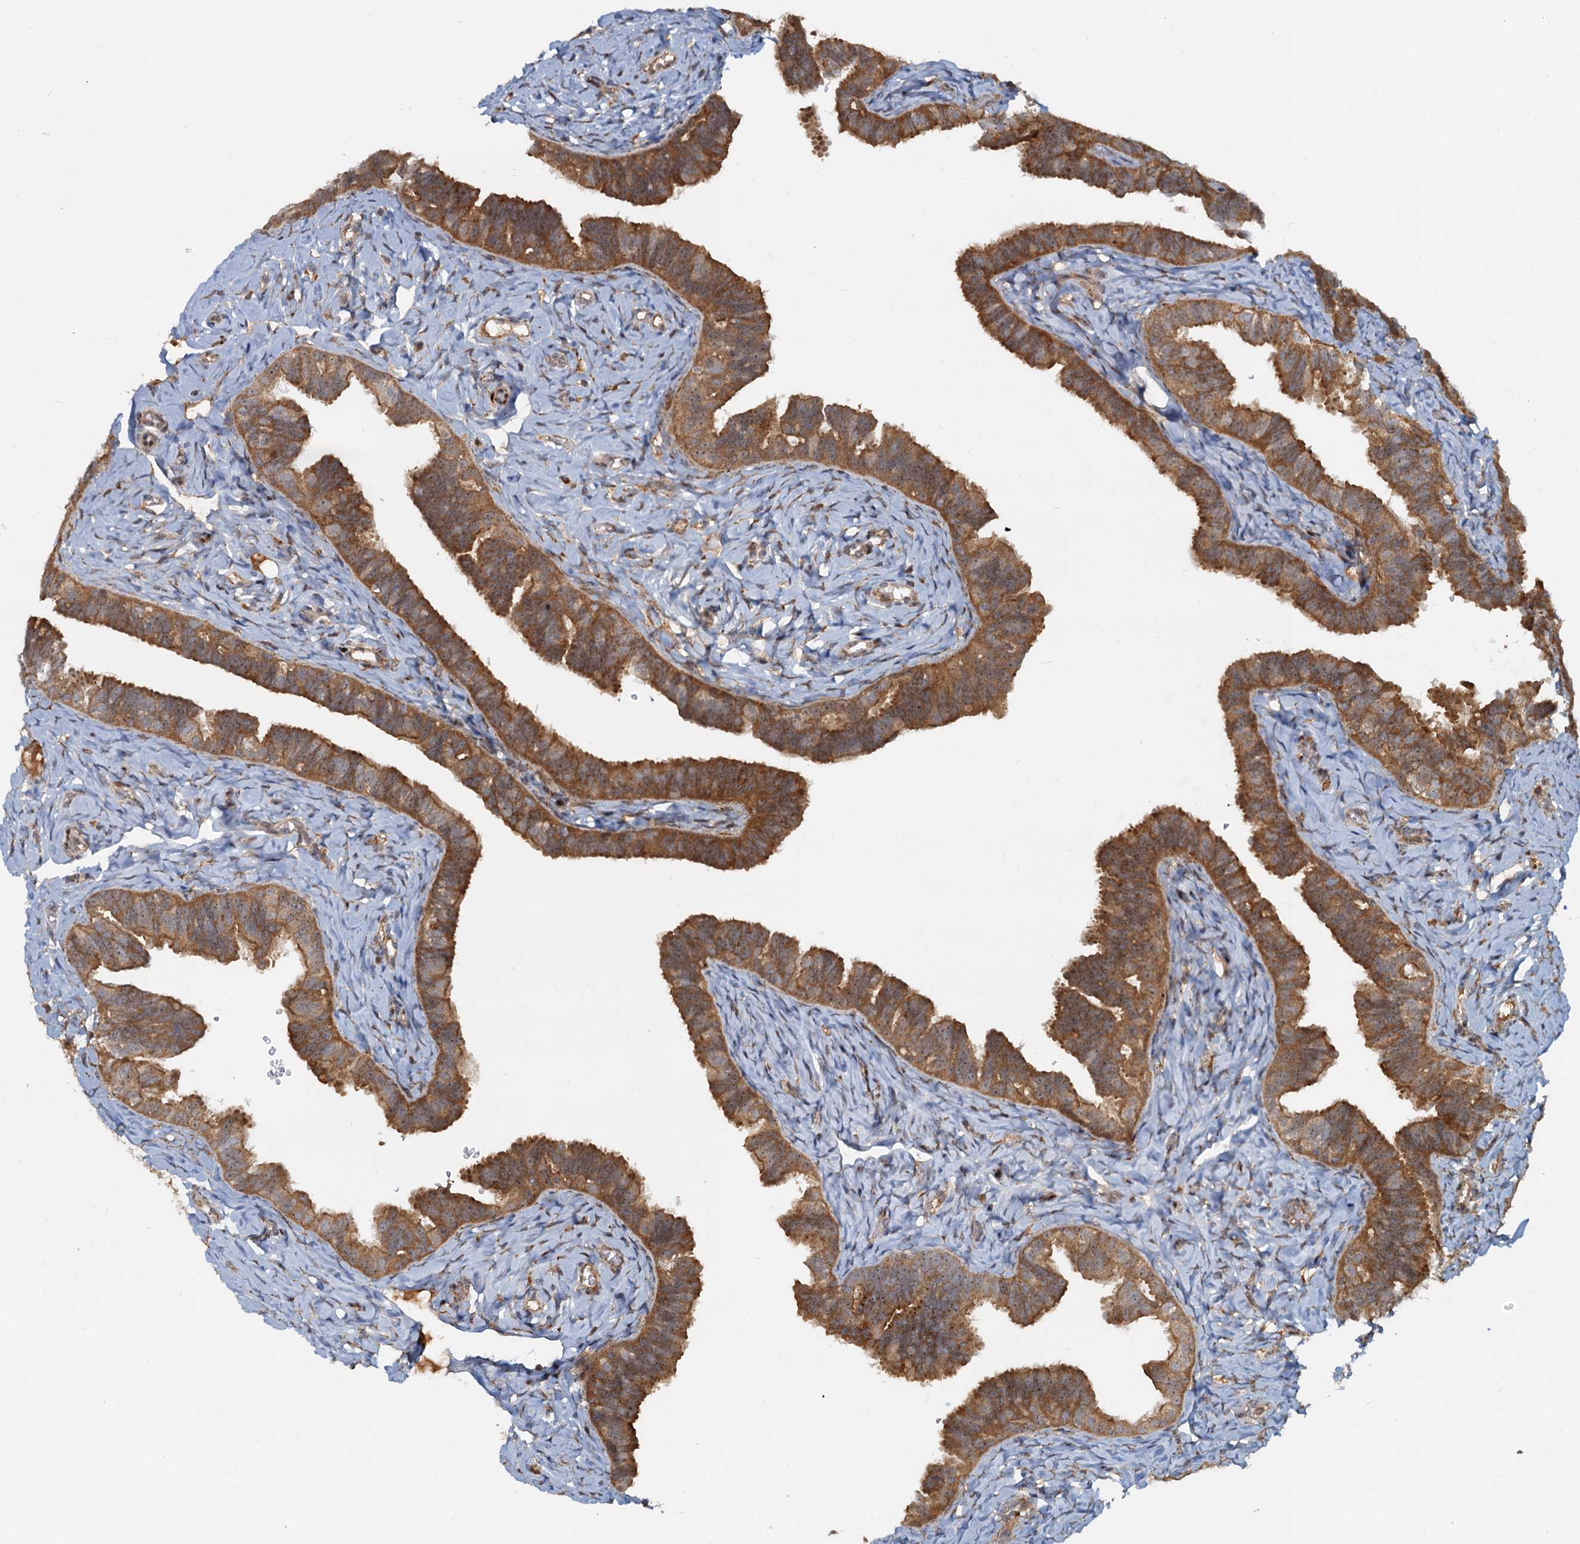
{"staining": {"intensity": "moderate", "quantity": ">75%", "location": "cytoplasmic/membranous"}, "tissue": "fallopian tube", "cell_type": "Glandular cells", "image_type": "normal", "snomed": [{"axis": "morphology", "description": "Normal tissue, NOS"}, {"axis": "topography", "description": "Fallopian tube"}], "caption": "A micrograph of fallopian tube stained for a protein reveals moderate cytoplasmic/membranous brown staining in glandular cells.", "gene": "TOLLIP", "patient": {"sex": "female", "age": 65}}